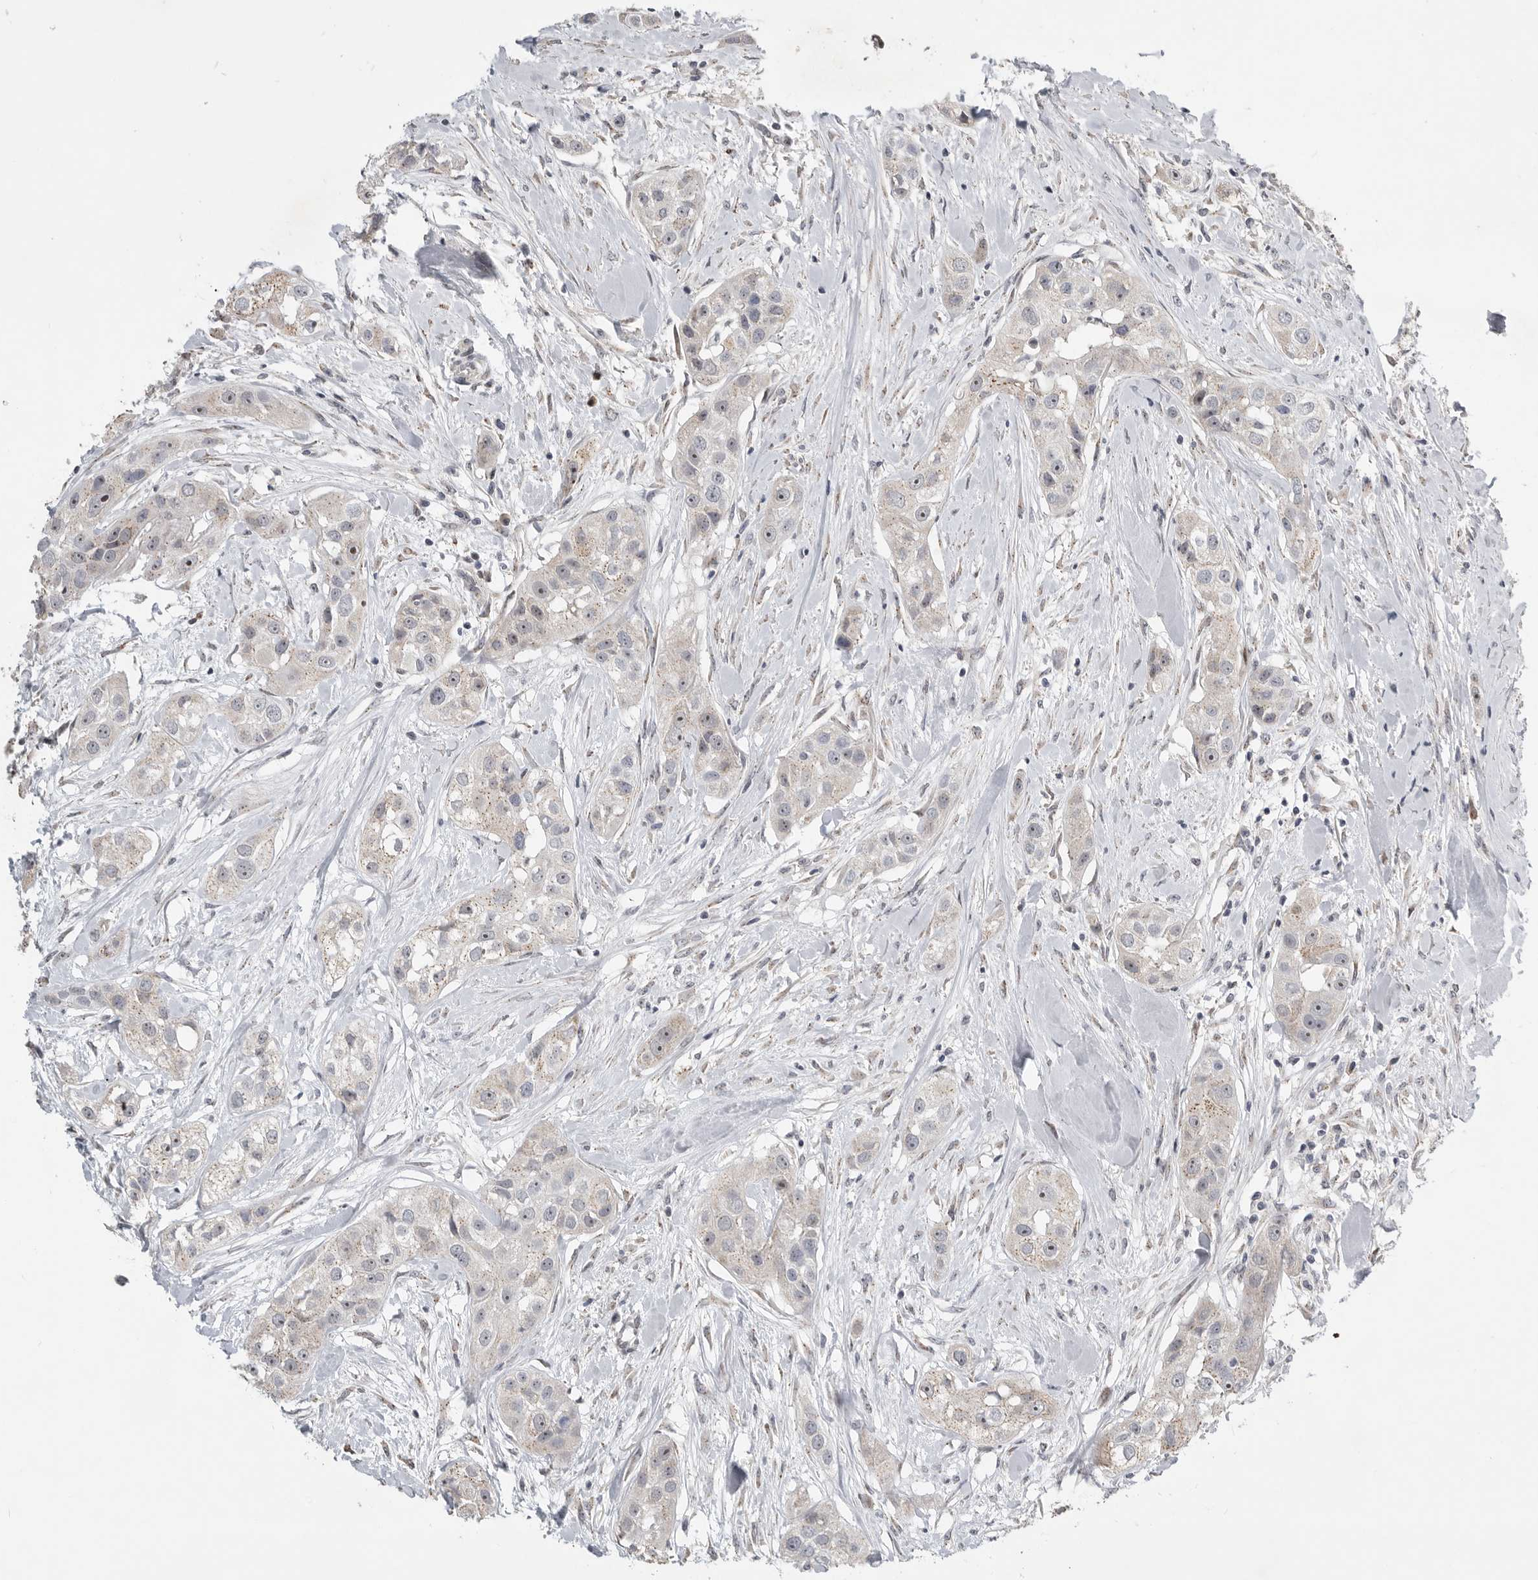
{"staining": {"intensity": "weak", "quantity": "<25%", "location": "cytoplasmic/membranous,nuclear"}, "tissue": "head and neck cancer", "cell_type": "Tumor cells", "image_type": "cancer", "snomed": [{"axis": "morphology", "description": "Normal tissue, NOS"}, {"axis": "morphology", "description": "Squamous cell carcinoma, NOS"}, {"axis": "topography", "description": "Skeletal muscle"}, {"axis": "topography", "description": "Head-Neck"}], "caption": "IHC of head and neck cancer demonstrates no staining in tumor cells.", "gene": "PCMTD1", "patient": {"sex": "male", "age": 51}}